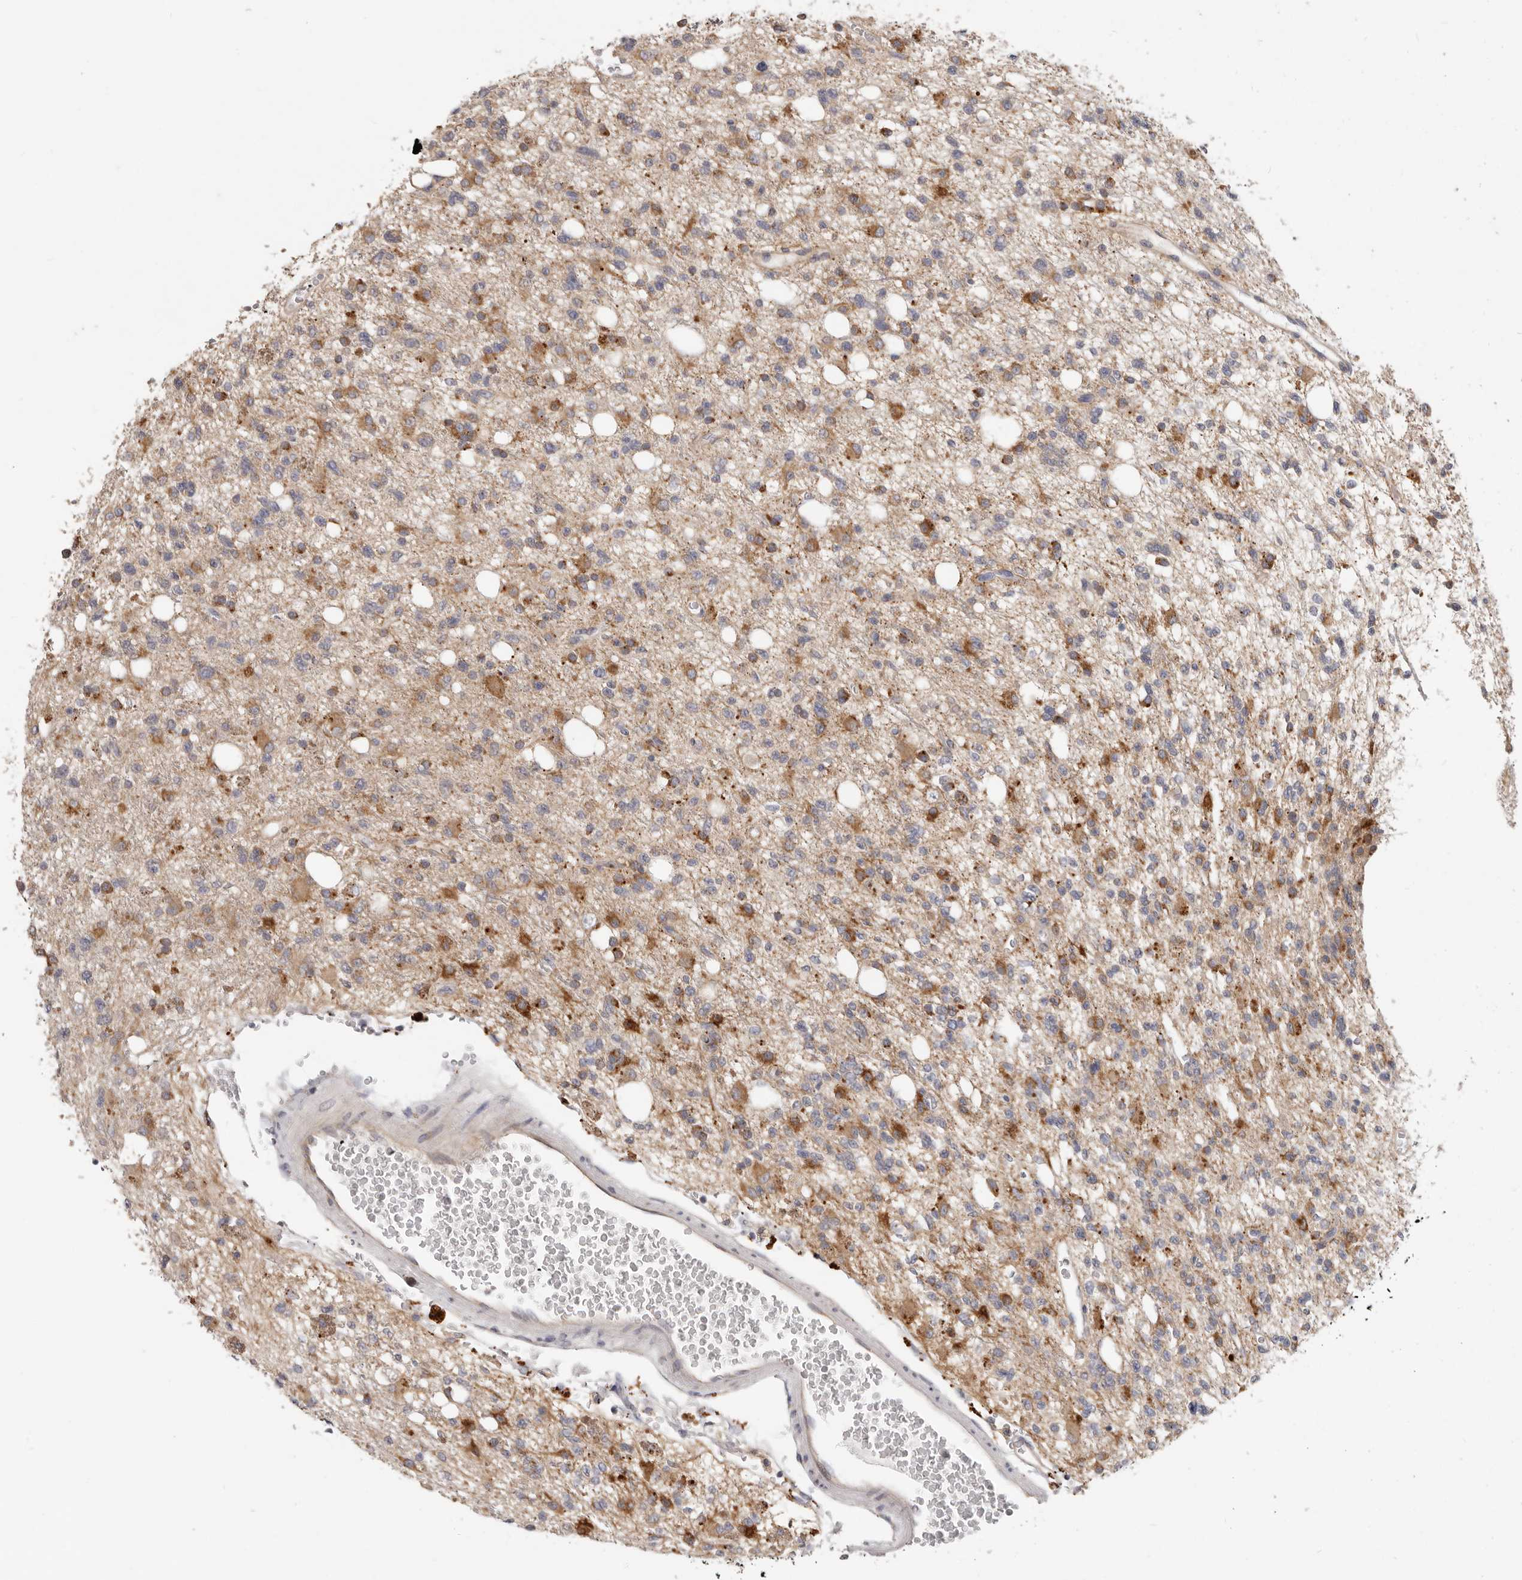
{"staining": {"intensity": "moderate", "quantity": "25%-75%", "location": "cytoplasmic/membranous"}, "tissue": "glioma", "cell_type": "Tumor cells", "image_type": "cancer", "snomed": [{"axis": "morphology", "description": "Glioma, malignant, High grade"}, {"axis": "topography", "description": "Brain"}], "caption": "This histopathology image displays immunohistochemistry (IHC) staining of glioma, with medium moderate cytoplasmic/membranous positivity in about 25%-75% of tumor cells.", "gene": "WDR77", "patient": {"sex": "female", "age": 62}}